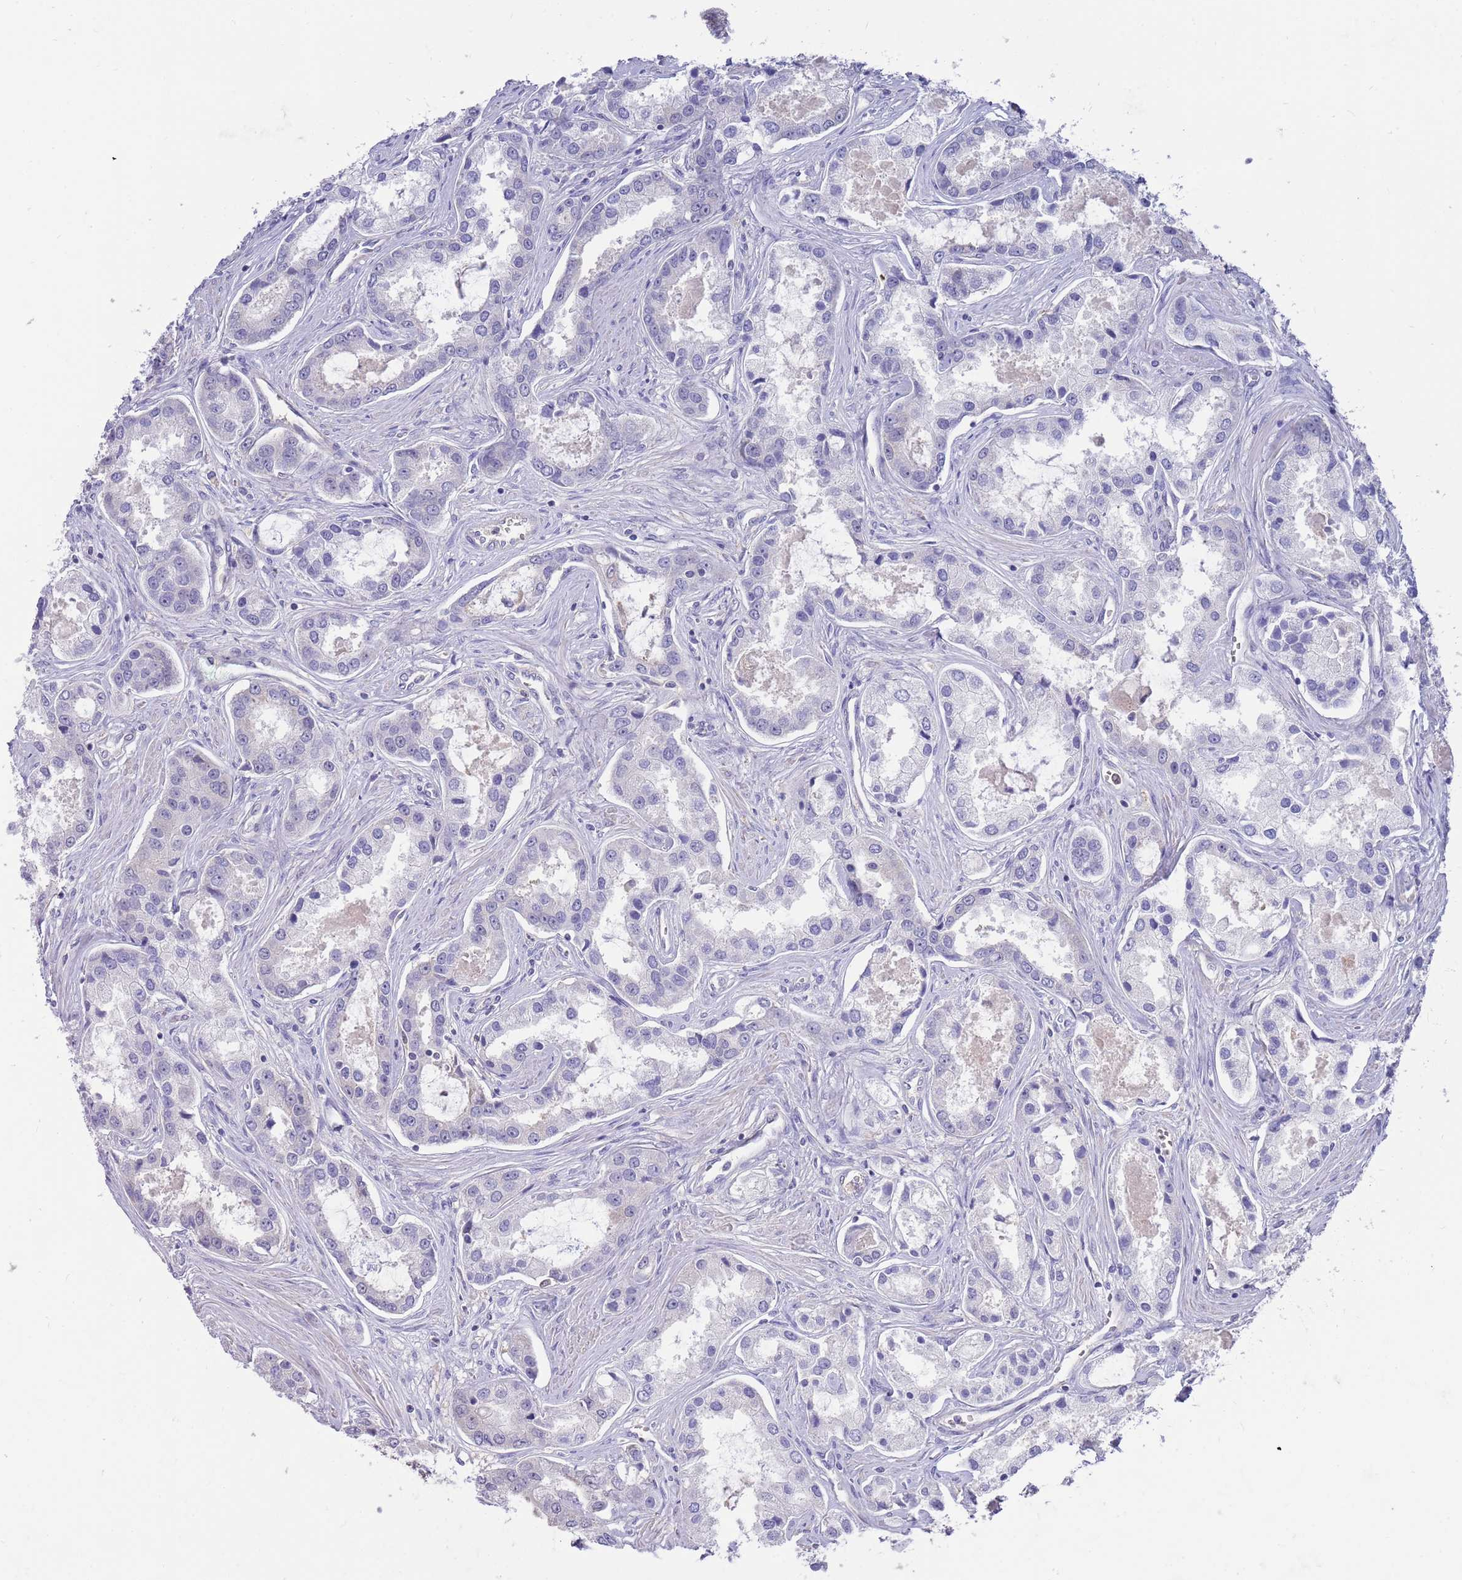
{"staining": {"intensity": "negative", "quantity": "none", "location": "none"}, "tissue": "prostate cancer", "cell_type": "Tumor cells", "image_type": "cancer", "snomed": [{"axis": "morphology", "description": "Adenocarcinoma, Low grade"}, {"axis": "topography", "description": "Prostate"}], "caption": "DAB immunohistochemical staining of human prostate cancer (adenocarcinoma (low-grade)) reveals no significant staining in tumor cells.", "gene": "AP5S1", "patient": {"sex": "male", "age": 68}}